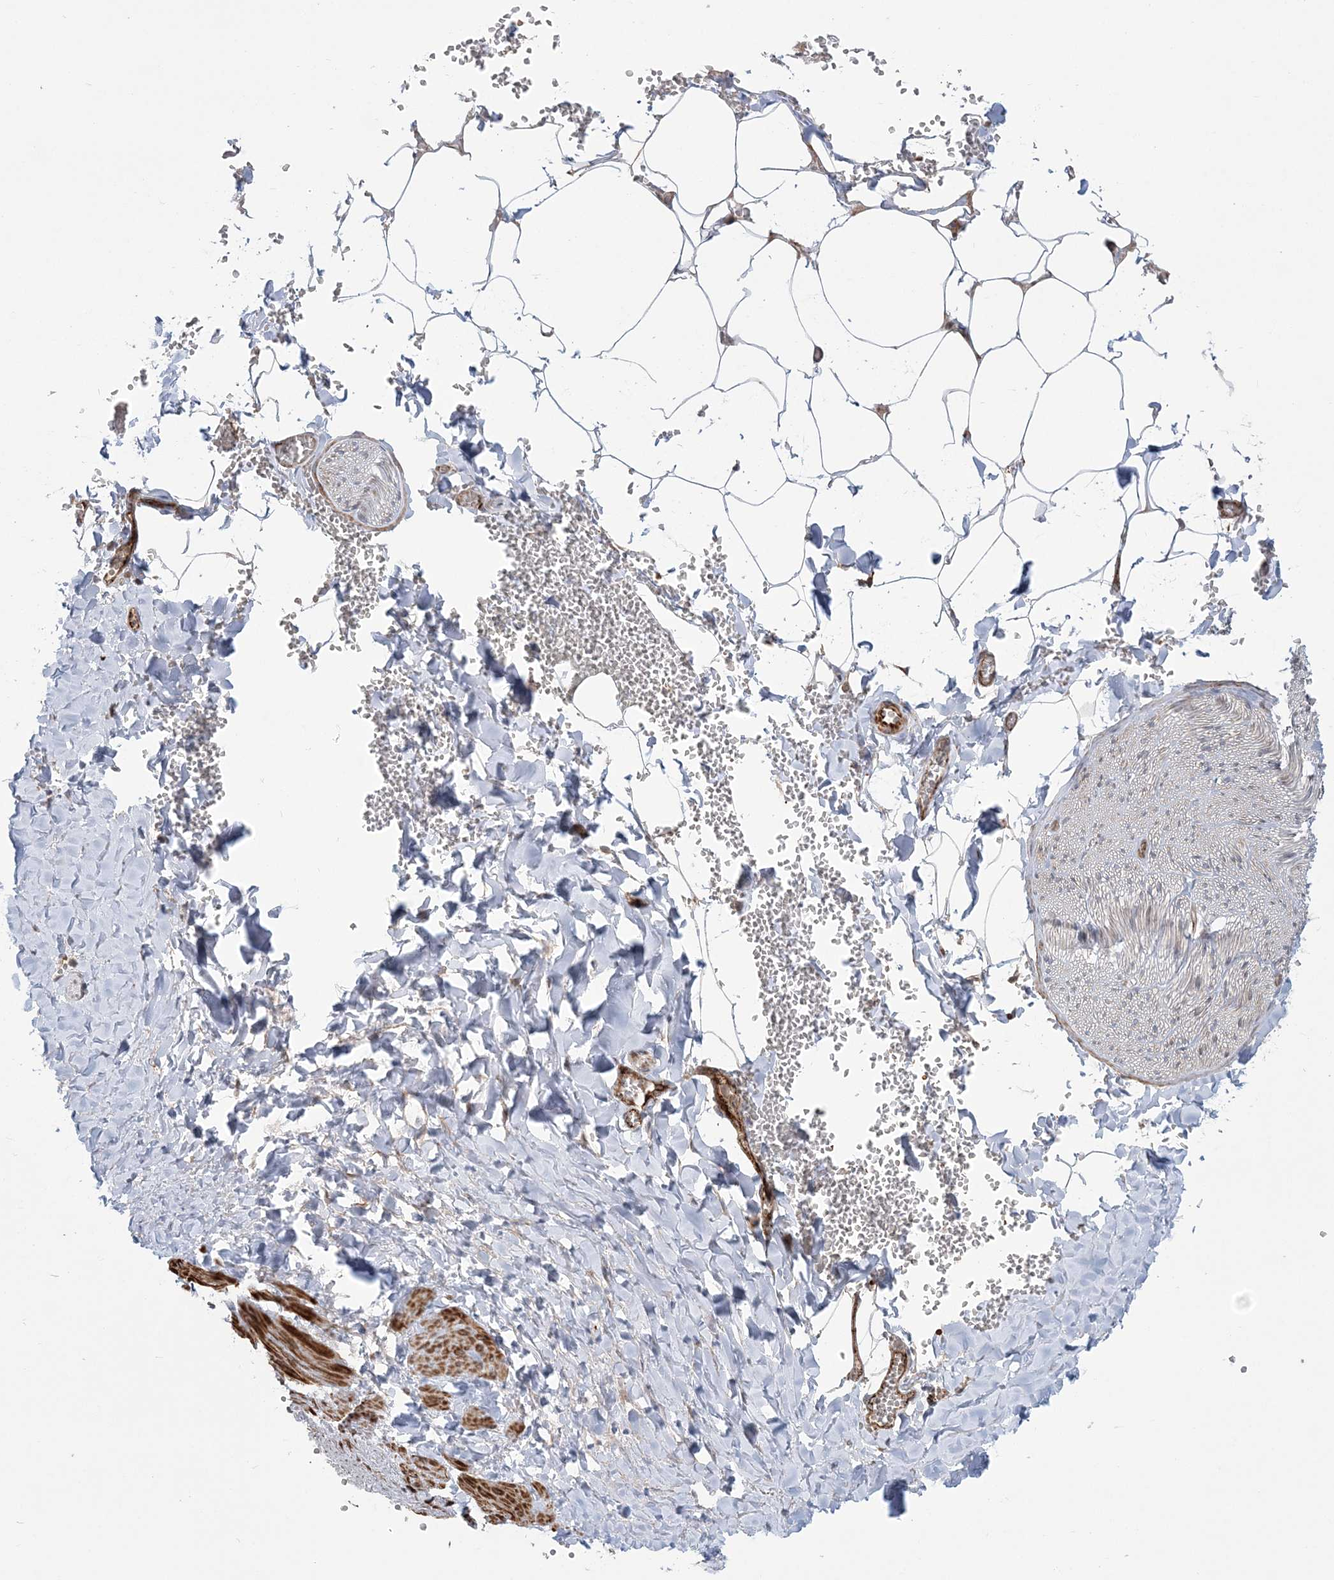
{"staining": {"intensity": "weak", "quantity": "25%-75%", "location": "cytoplasmic/membranous"}, "tissue": "adipose tissue", "cell_type": "Adipocytes", "image_type": "normal", "snomed": [{"axis": "morphology", "description": "Normal tissue, NOS"}, {"axis": "topography", "description": "Gallbladder"}, {"axis": "topography", "description": "Peripheral nerve tissue"}], "caption": "Adipose tissue stained for a protein (brown) shows weak cytoplasmic/membranous positive staining in about 25%-75% of adipocytes.", "gene": "NUDT9", "patient": {"sex": "male", "age": 38}}